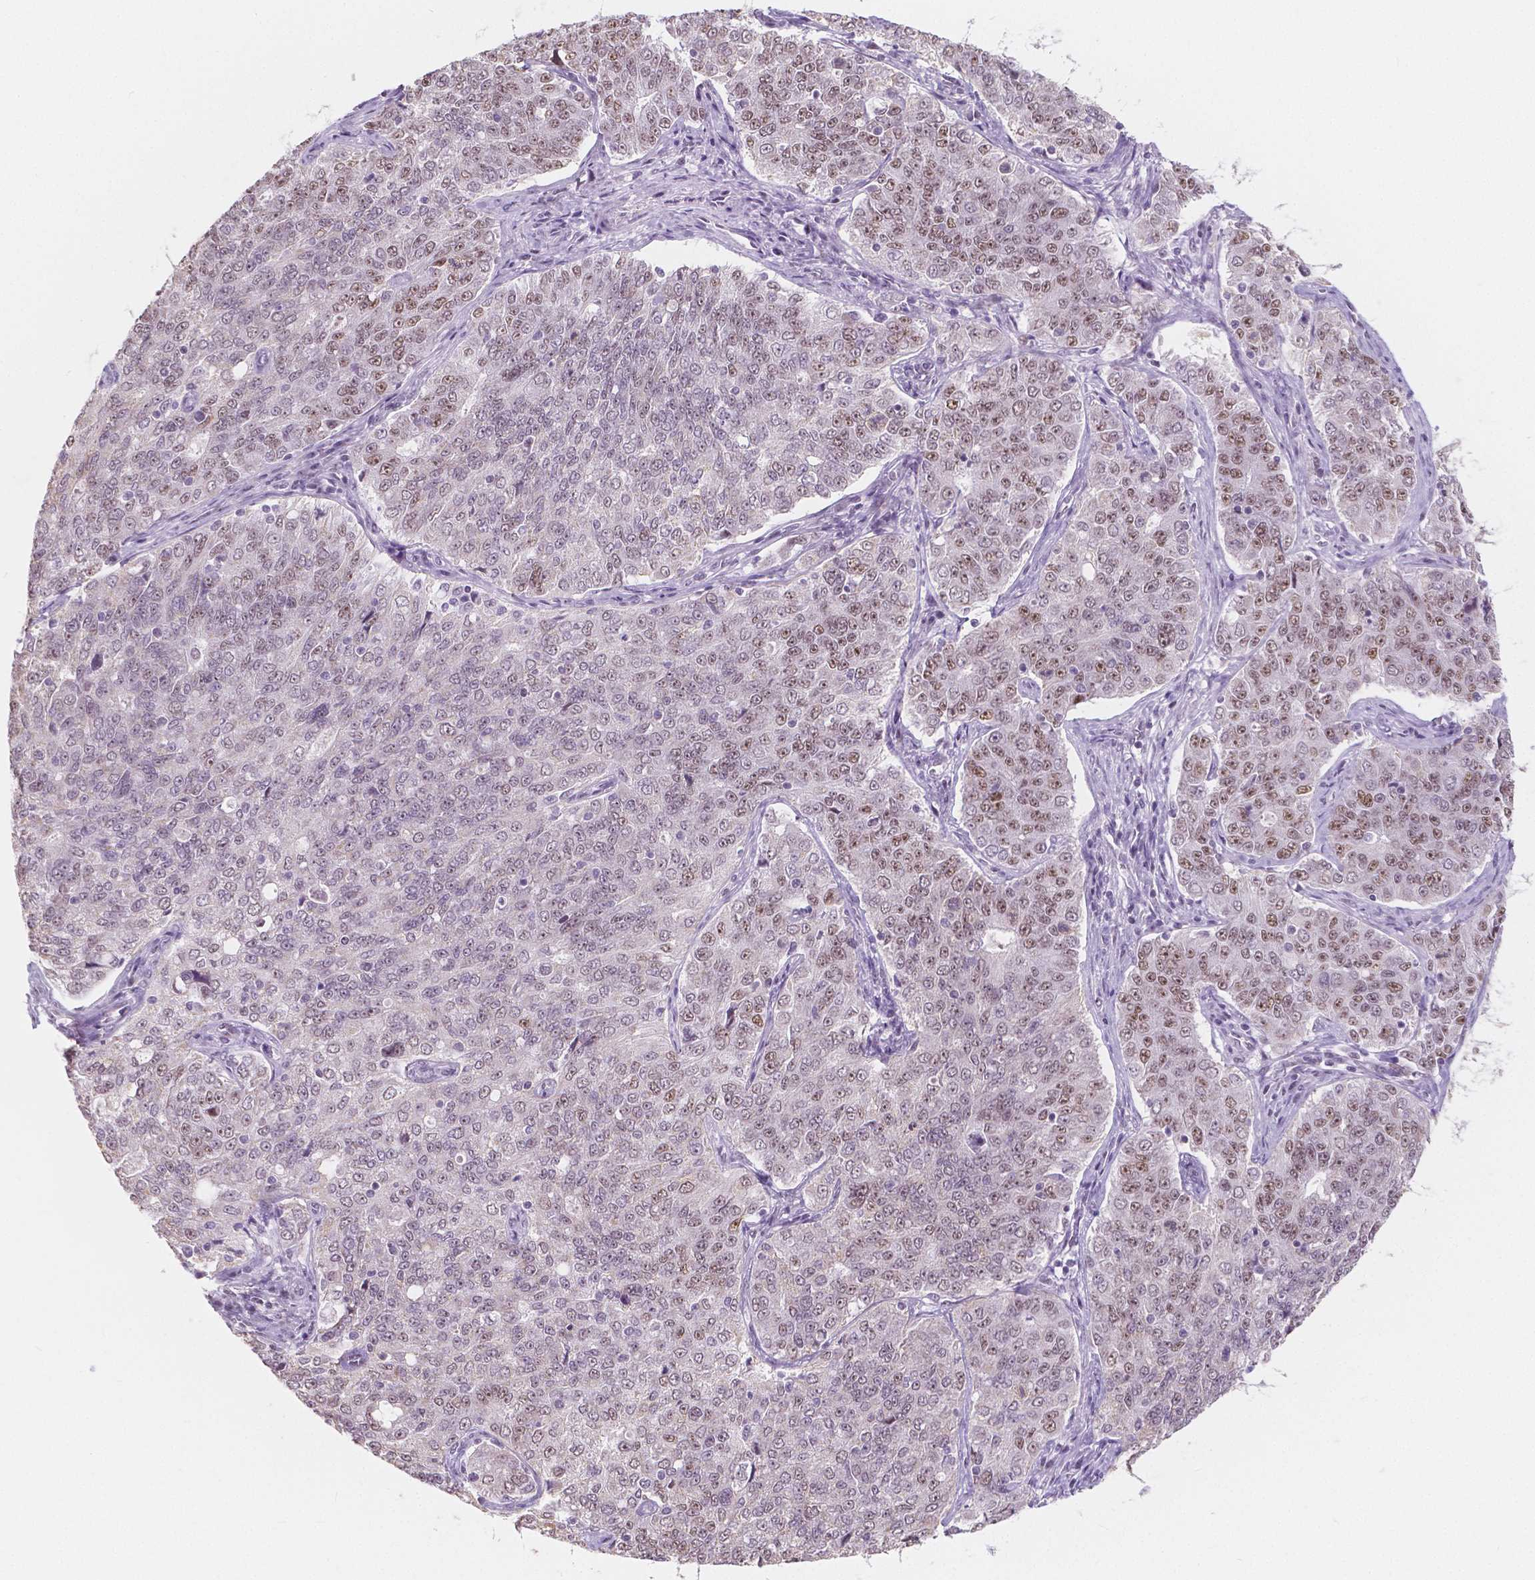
{"staining": {"intensity": "moderate", "quantity": "25%-75%", "location": "nuclear"}, "tissue": "endometrial cancer", "cell_type": "Tumor cells", "image_type": "cancer", "snomed": [{"axis": "morphology", "description": "Adenocarcinoma, NOS"}, {"axis": "topography", "description": "Endometrium"}], "caption": "Immunohistochemical staining of human endometrial cancer demonstrates medium levels of moderate nuclear positivity in approximately 25%-75% of tumor cells.", "gene": "NOLC1", "patient": {"sex": "female", "age": 43}}